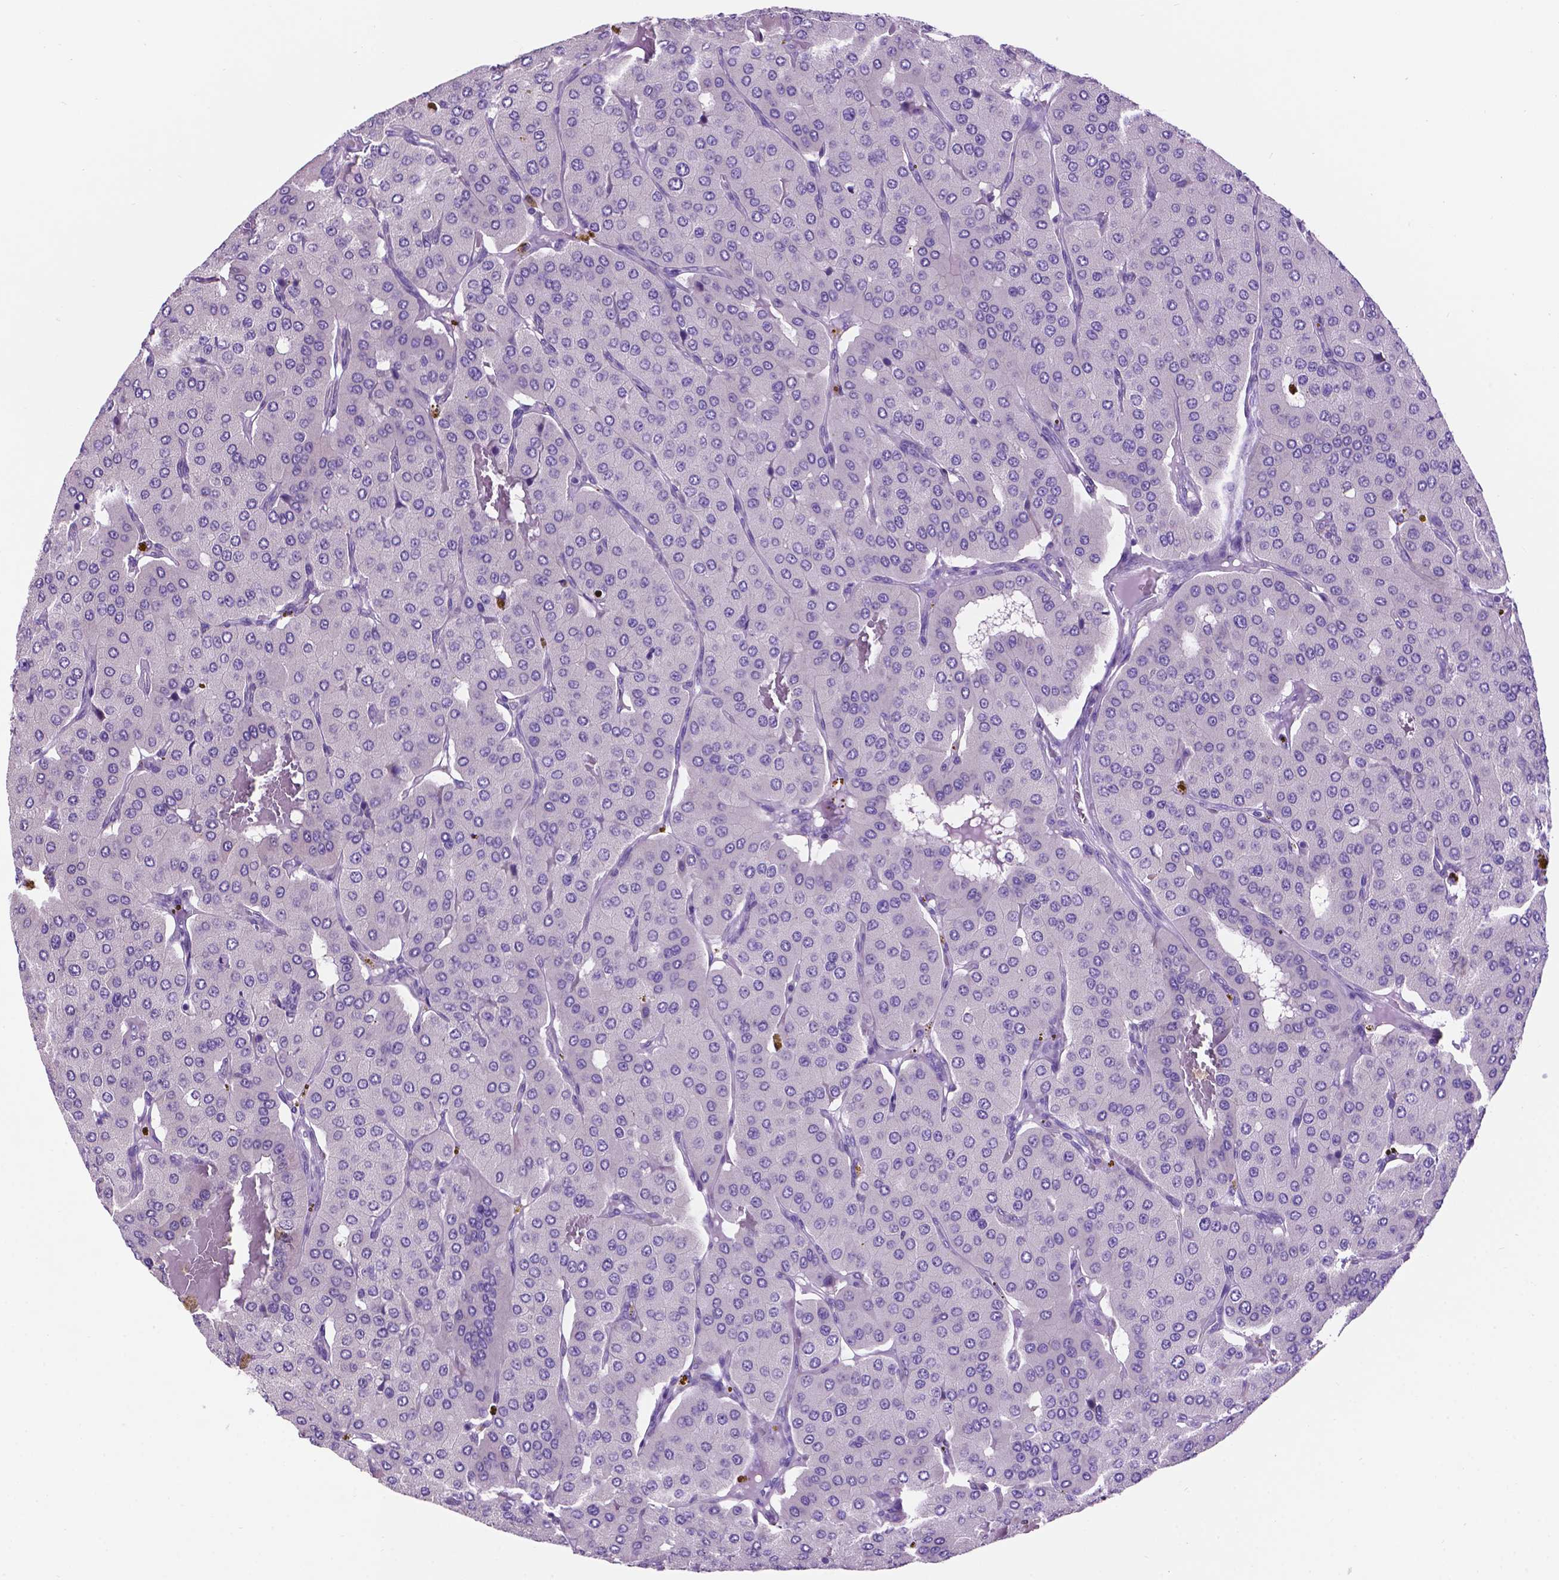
{"staining": {"intensity": "negative", "quantity": "none", "location": "none"}, "tissue": "parathyroid gland", "cell_type": "Glandular cells", "image_type": "normal", "snomed": [{"axis": "morphology", "description": "Normal tissue, NOS"}, {"axis": "morphology", "description": "Adenoma, NOS"}, {"axis": "topography", "description": "Parathyroid gland"}], "caption": "The photomicrograph demonstrates no staining of glandular cells in unremarkable parathyroid gland. (DAB IHC visualized using brightfield microscopy, high magnification).", "gene": "SPDYA", "patient": {"sex": "female", "age": 86}}